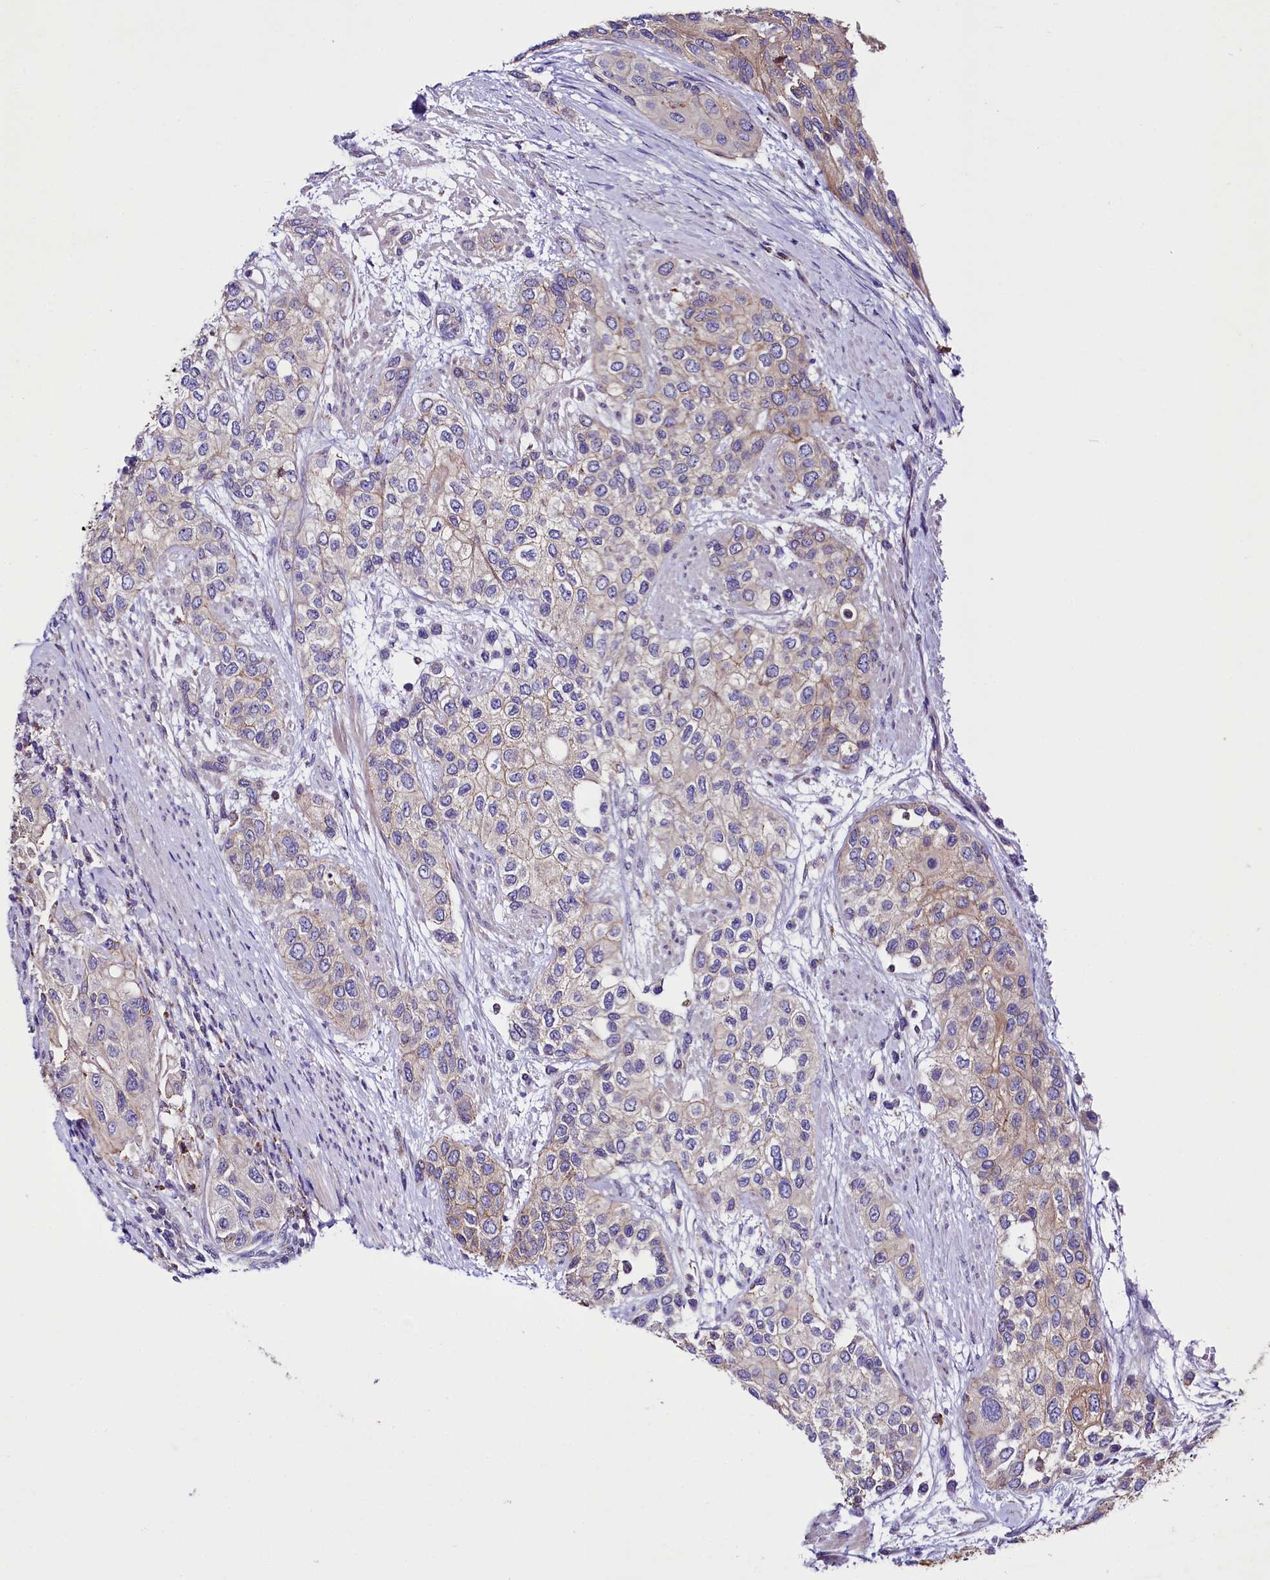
{"staining": {"intensity": "moderate", "quantity": "<25%", "location": "cytoplasmic/membranous"}, "tissue": "urothelial cancer", "cell_type": "Tumor cells", "image_type": "cancer", "snomed": [{"axis": "morphology", "description": "Normal tissue, NOS"}, {"axis": "morphology", "description": "Urothelial carcinoma, High grade"}, {"axis": "topography", "description": "Vascular tissue"}, {"axis": "topography", "description": "Urinary bladder"}], "caption": "Human urothelial carcinoma (high-grade) stained with a protein marker exhibits moderate staining in tumor cells.", "gene": "SACM1L", "patient": {"sex": "female", "age": 56}}